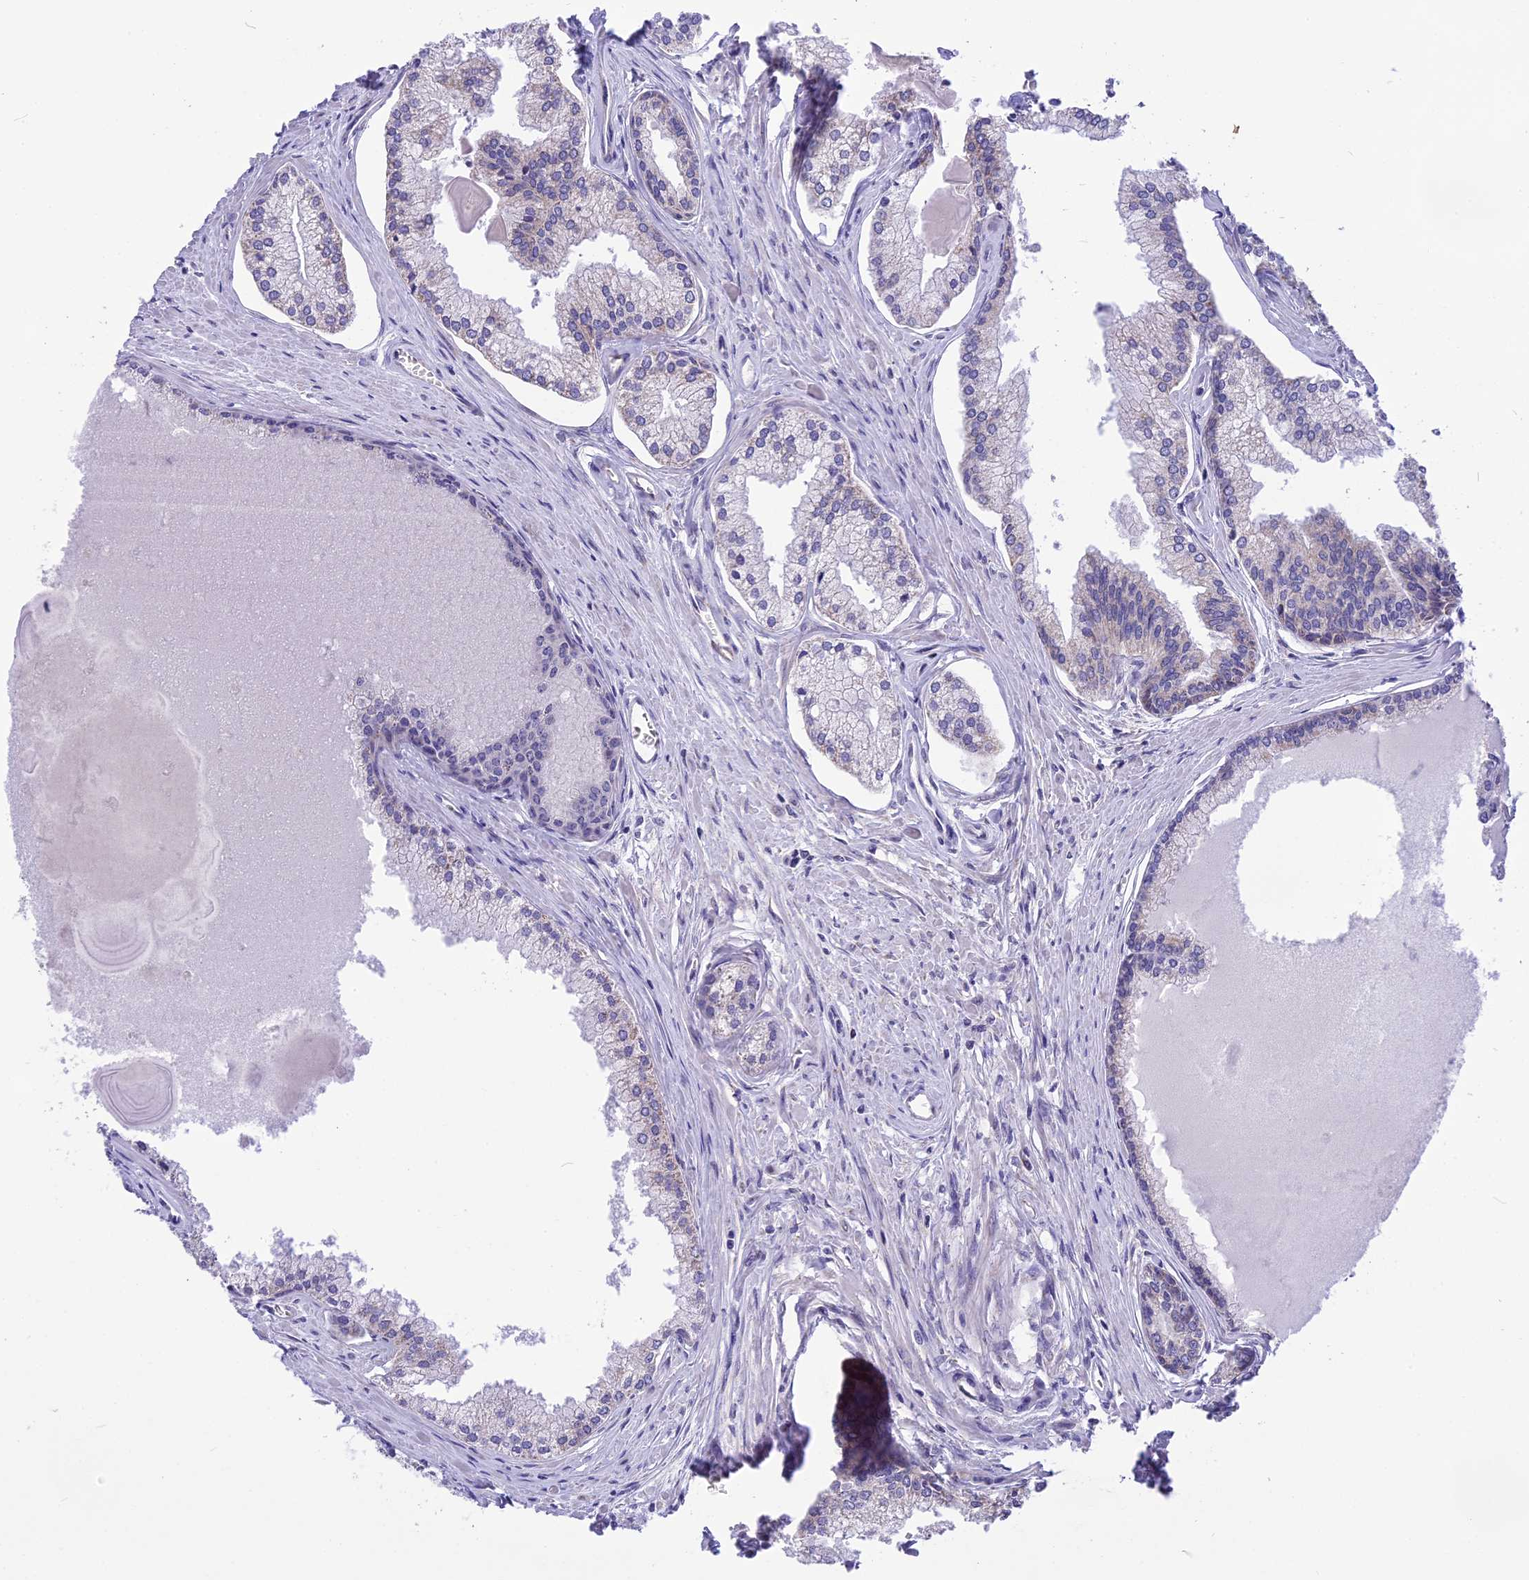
{"staining": {"intensity": "negative", "quantity": "none", "location": "none"}, "tissue": "prostate cancer", "cell_type": "Tumor cells", "image_type": "cancer", "snomed": [{"axis": "morphology", "description": "Adenocarcinoma, High grade"}, {"axis": "topography", "description": "Prostate"}], "caption": "The histopathology image exhibits no significant staining in tumor cells of prostate cancer (high-grade adenocarcinoma).", "gene": "CMSS1", "patient": {"sex": "male", "age": 68}}